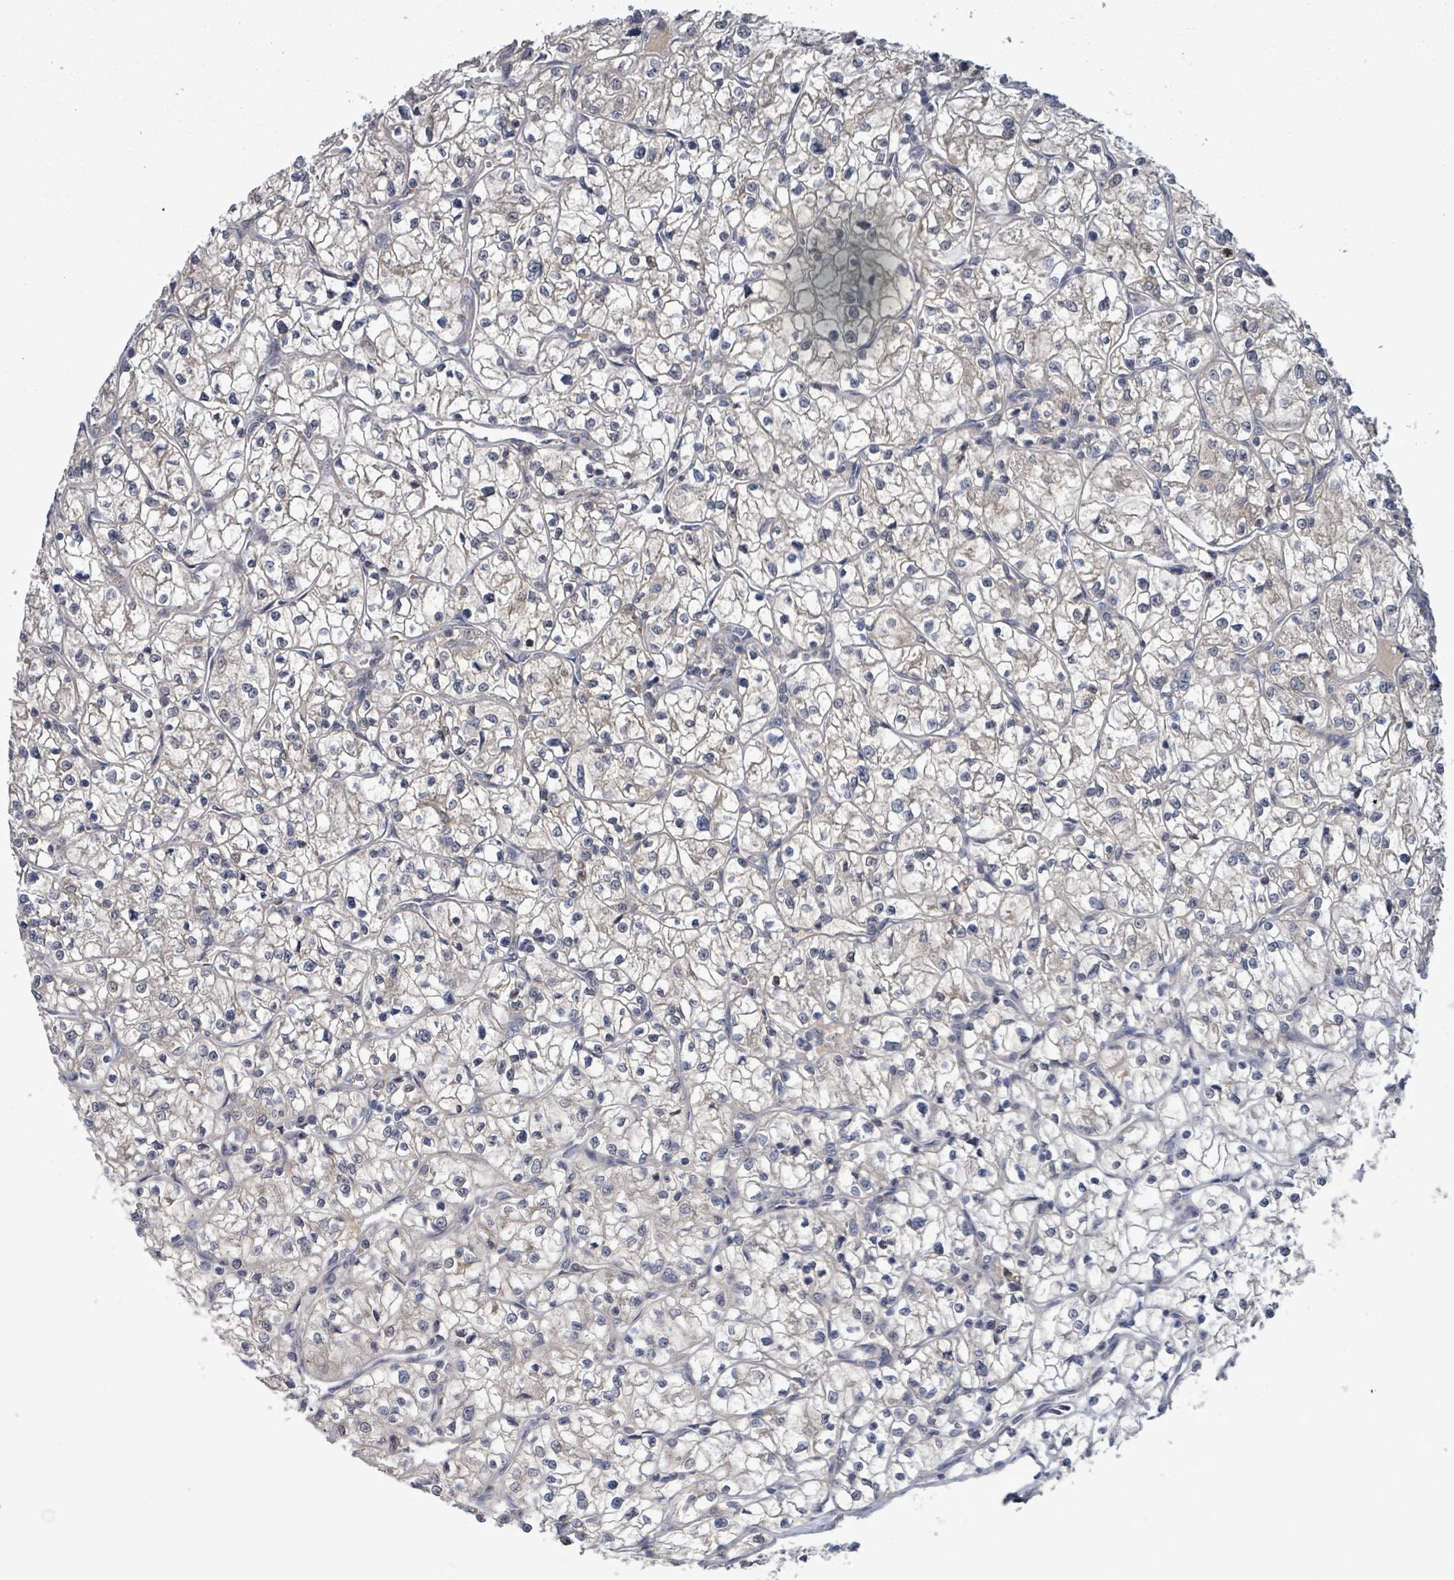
{"staining": {"intensity": "negative", "quantity": "none", "location": "none"}, "tissue": "renal cancer", "cell_type": "Tumor cells", "image_type": "cancer", "snomed": [{"axis": "morphology", "description": "Adenocarcinoma, NOS"}, {"axis": "topography", "description": "Kidney"}], "caption": "Photomicrograph shows no protein staining in tumor cells of renal cancer (adenocarcinoma) tissue. (Stains: DAB immunohistochemistry (IHC) with hematoxylin counter stain, Microscopy: brightfield microscopy at high magnification).", "gene": "AMMECR1", "patient": {"sex": "female", "age": 64}}